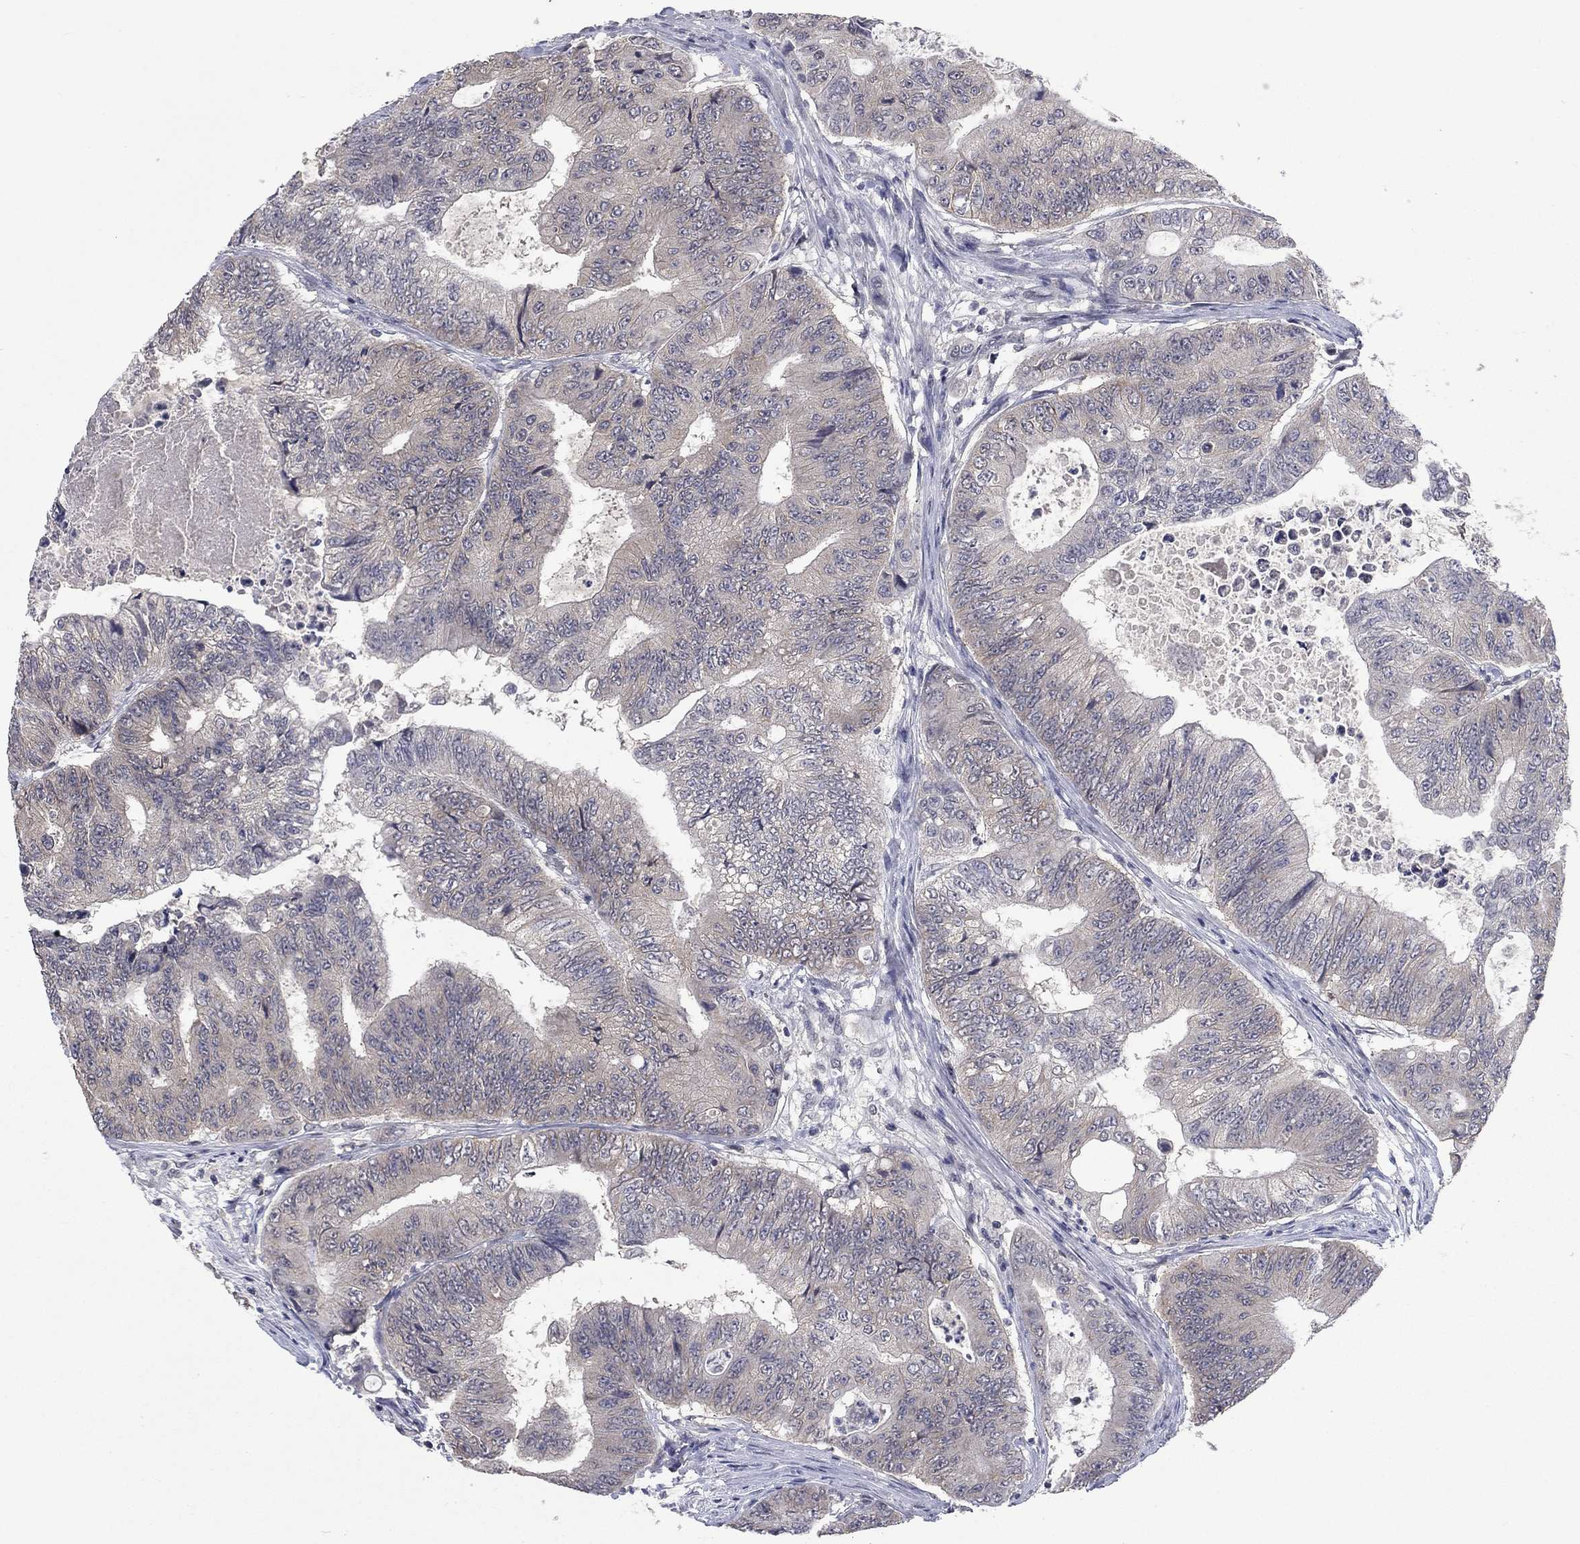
{"staining": {"intensity": "negative", "quantity": "none", "location": "none"}, "tissue": "colorectal cancer", "cell_type": "Tumor cells", "image_type": "cancer", "snomed": [{"axis": "morphology", "description": "Adenocarcinoma, NOS"}, {"axis": "topography", "description": "Colon"}], "caption": "DAB (3,3'-diaminobenzidine) immunohistochemical staining of human colorectal cancer displays no significant positivity in tumor cells. (DAB (3,3'-diaminobenzidine) immunohistochemistry (IHC) with hematoxylin counter stain).", "gene": "SPATA33", "patient": {"sex": "female", "age": 48}}